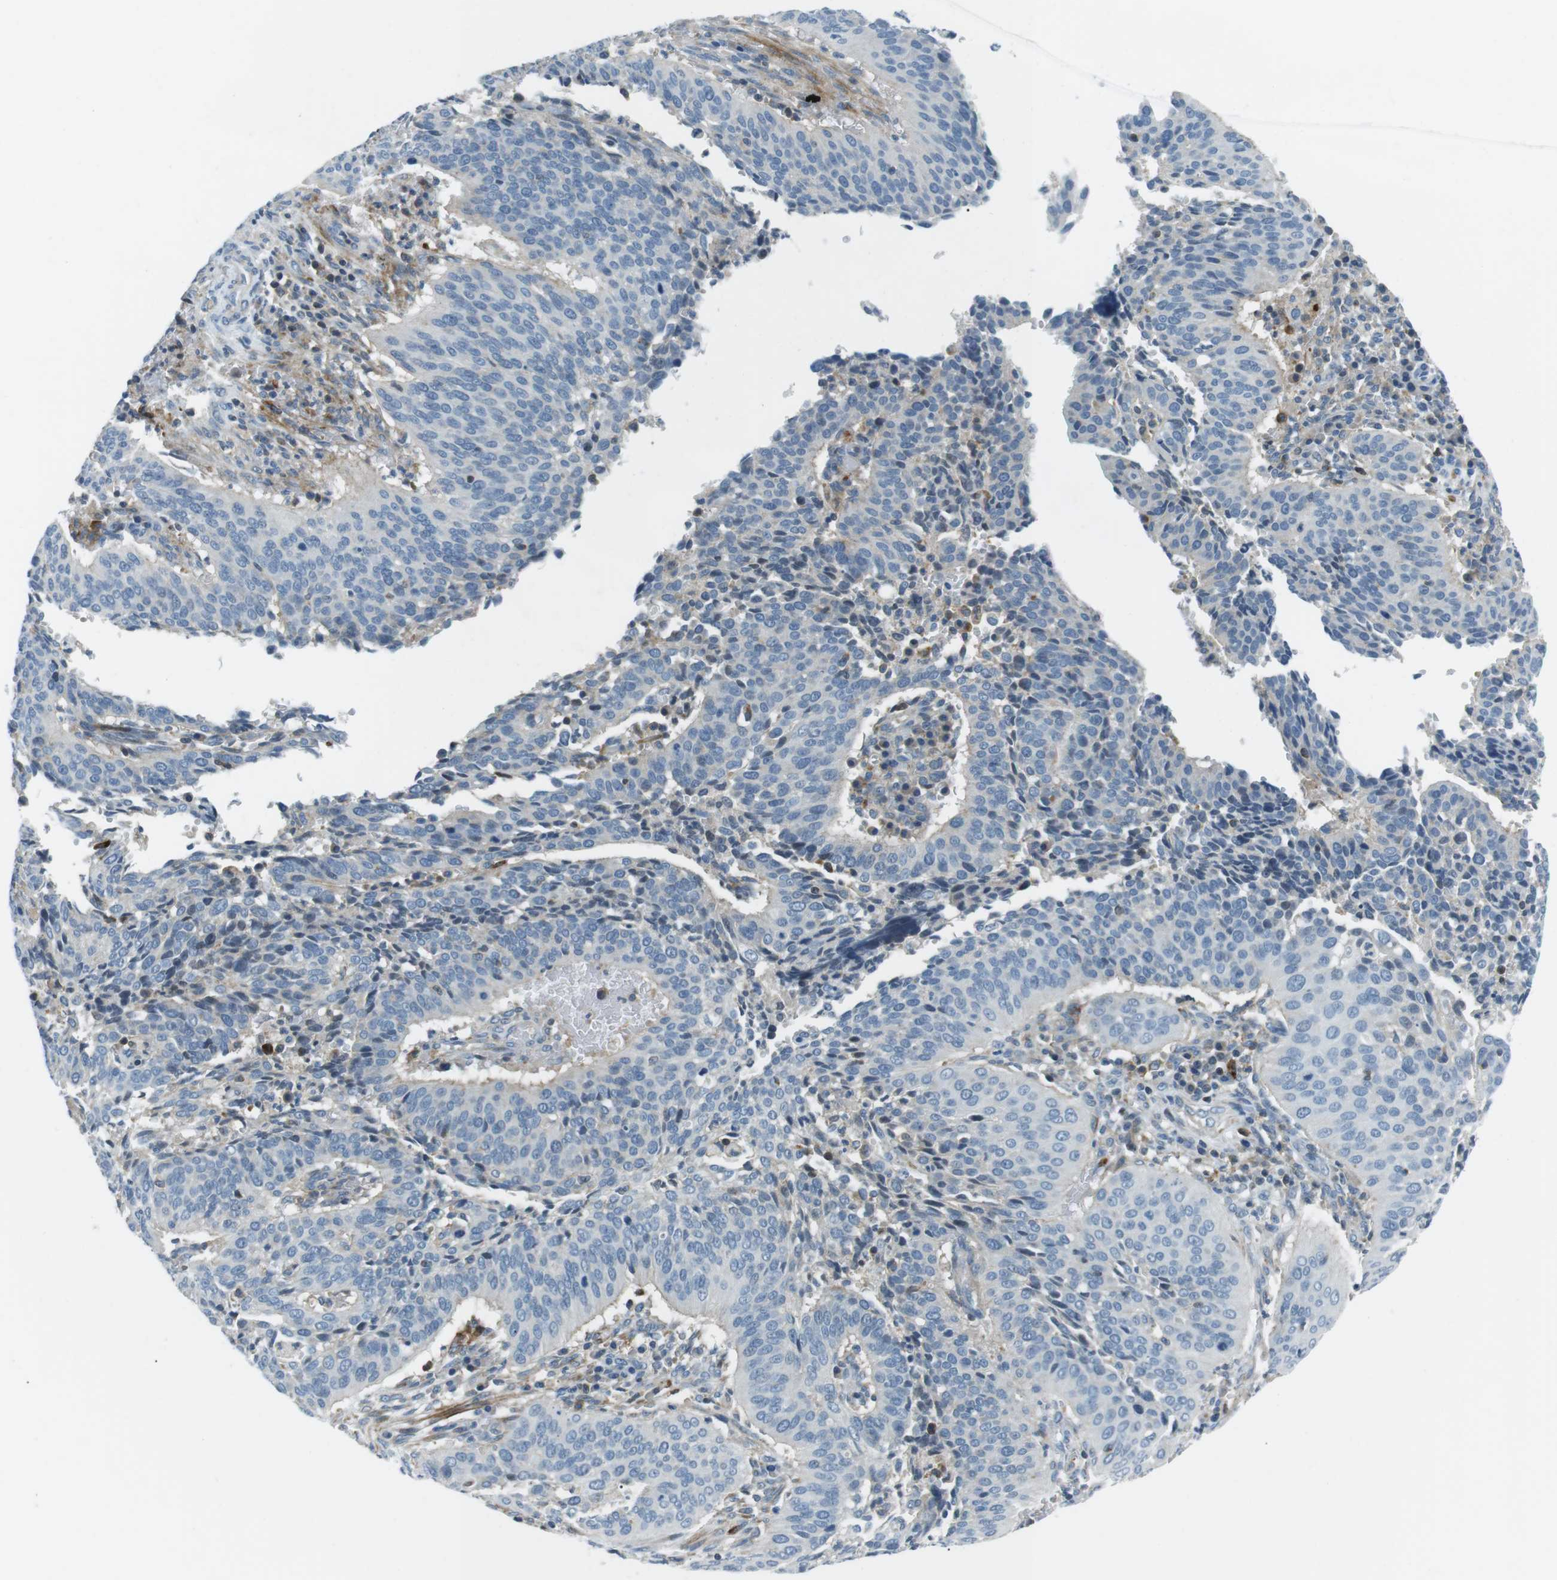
{"staining": {"intensity": "negative", "quantity": "none", "location": "none"}, "tissue": "cervical cancer", "cell_type": "Tumor cells", "image_type": "cancer", "snomed": [{"axis": "morphology", "description": "Normal tissue, NOS"}, {"axis": "morphology", "description": "Squamous cell carcinoma, NOS"}, {"axis": "topography", "description": "Cervix"}], "caption": "A high-resolution histopathology image shows immunohistochemistry staining of cervical cancer (squamous cell carcinoma), which displays no significant positivity in tumor cells. (DAB immunohistochemistry visualized using brightfield microscopy, high magnification).", "gene": "ARVCF", "patient": {"sex": "female", "age": 39}}